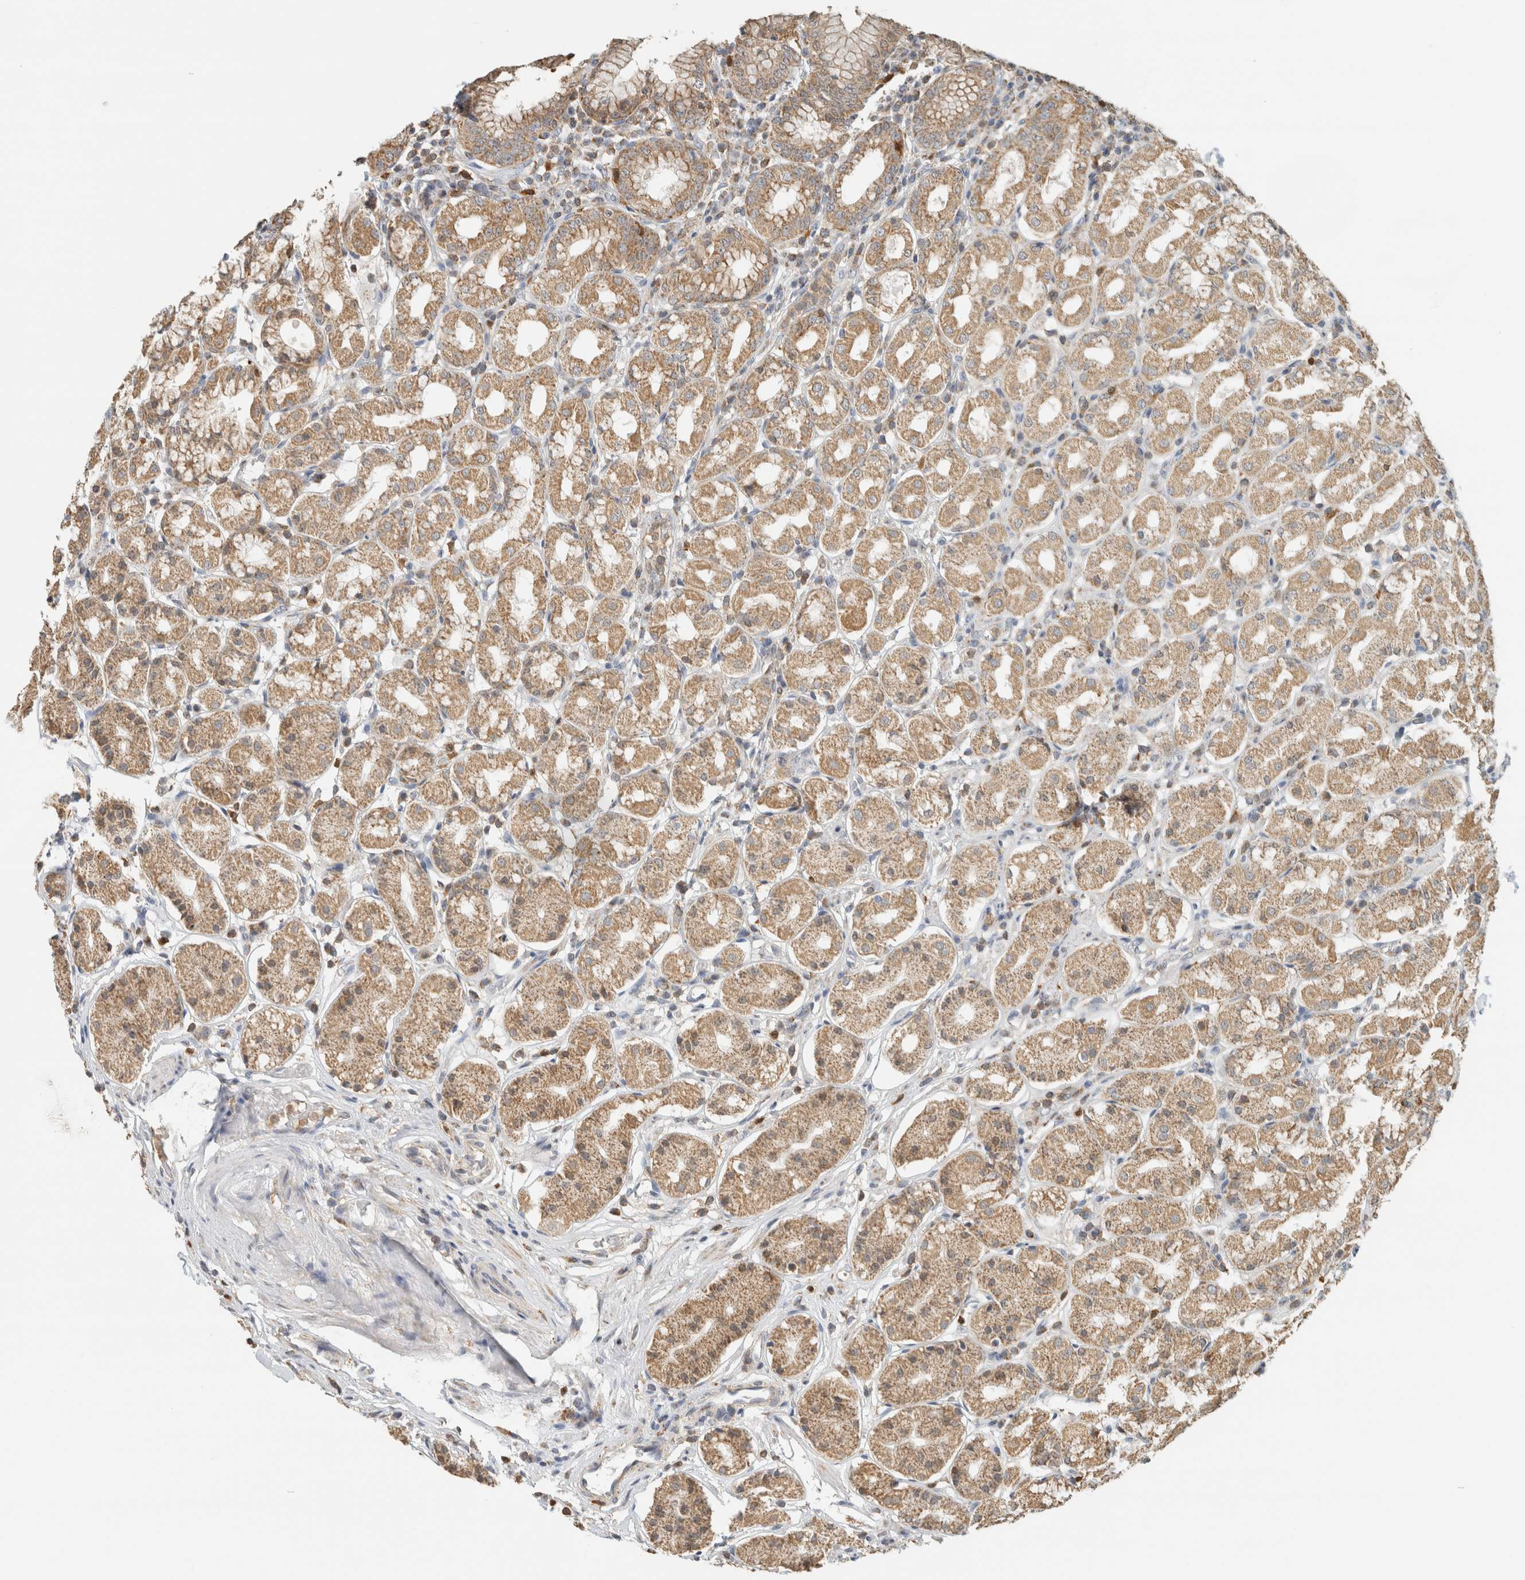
{"staining": {"intensity": "weak", "quantity": ">75%", "location": "cytoplasmic/membranous"}, "tissue": "stomach", "cell_type": "Glandular cells", "image_type": "normal", "snomed": [{"axis": "morphology", "description": "Normal tissue, NOS"}, {"axis": "topography", "description": "Stomach"}, {"axis": "topography", "description": "Stomach, lower"}], "caption": "Immunohistochemical staining of normal stomach demonstrates low levels of weak cytoplasmic/membranous positivity in about >75% of glandular cells.", "gene": "CAPG", "patient": {"sex": "female", "age": 56}}